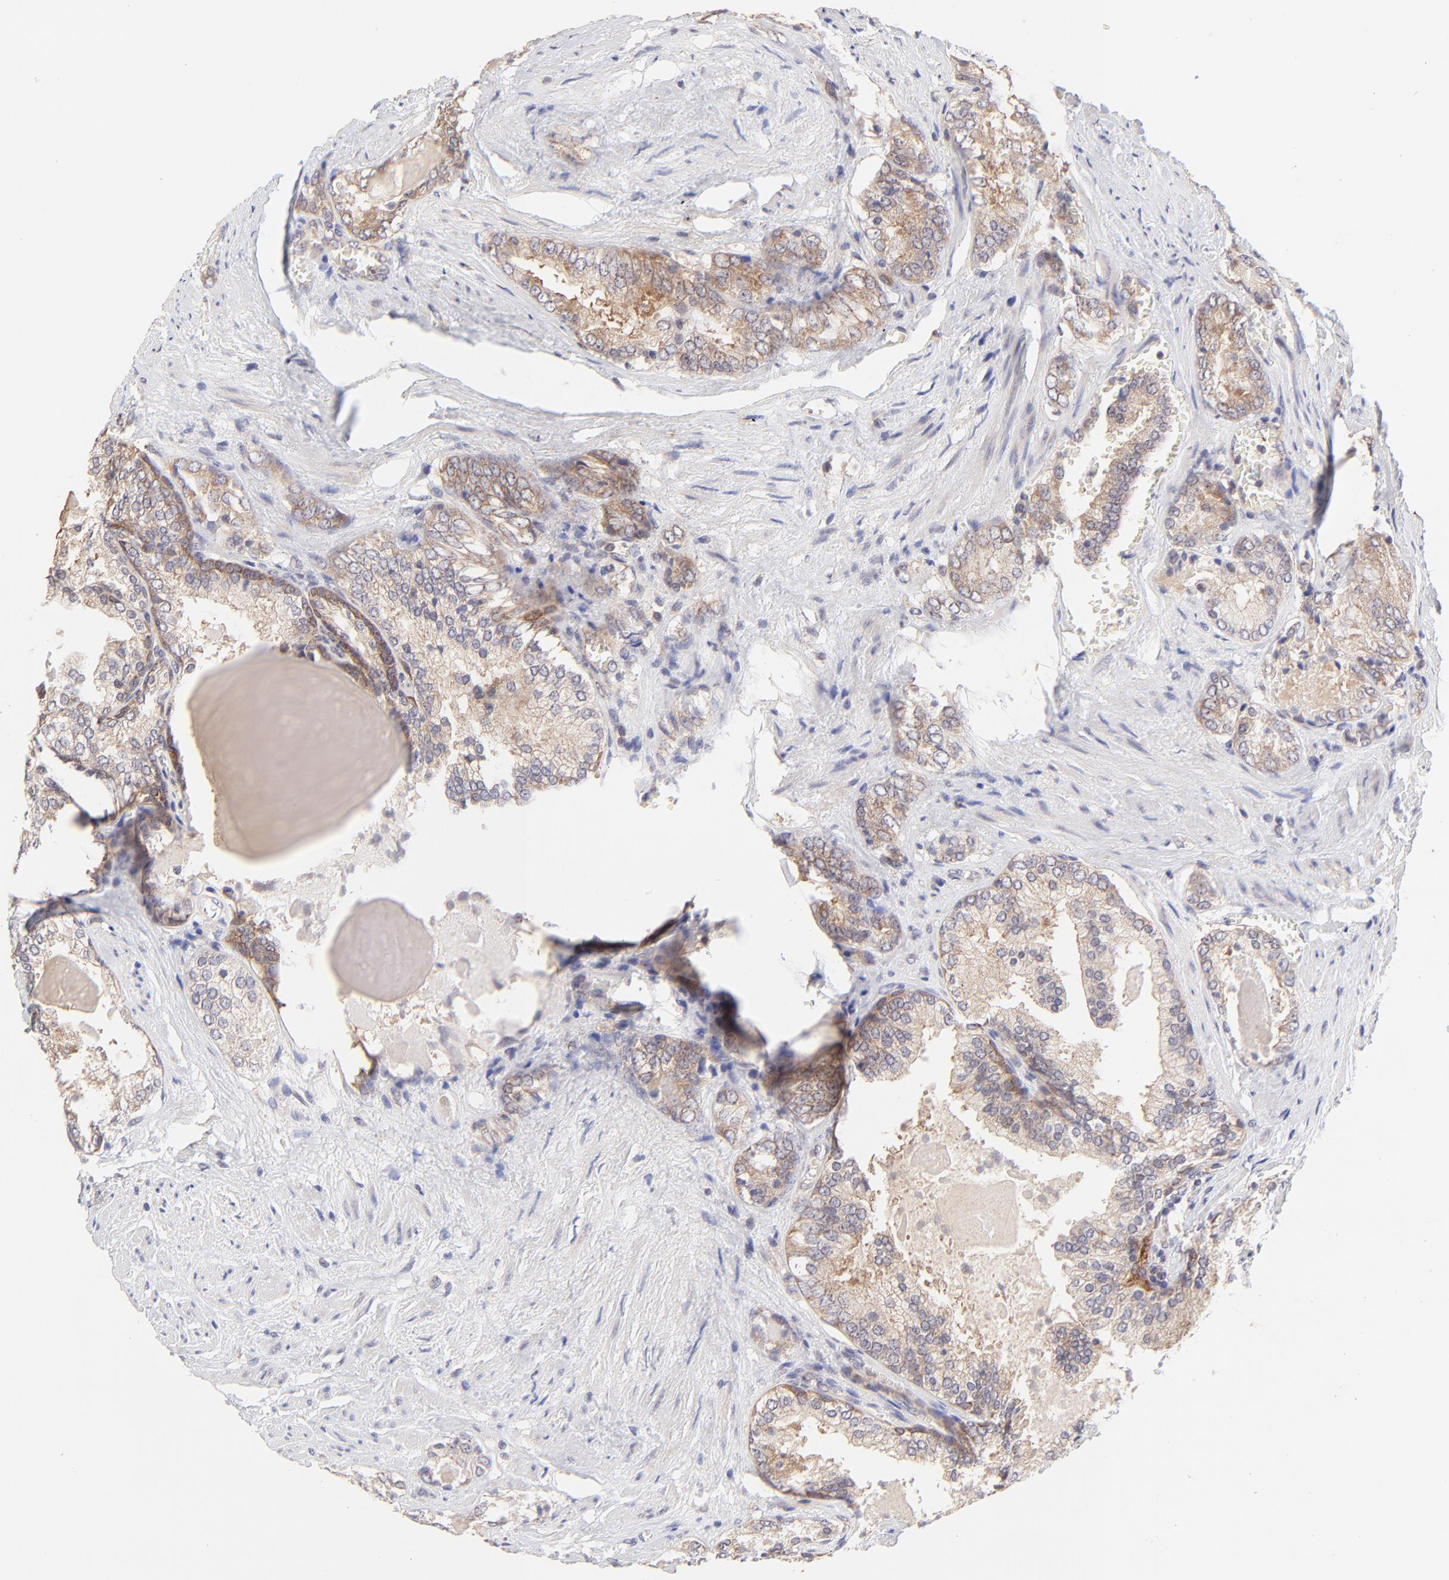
{"staining": {"intensity": "moderate", "quantity": ">75%", "location": "cytoplasmic/membranous"}, "tissue": "prostate cancer", "cell_type": "Tumor cells", "image_type": "cancer", "snomed": [{"axis": "morphology", "description": "Adenocarcinoma, Medium grade"}, {"axis": "topography", "description": "Prostate"}], "caption": "This image shows immunohistochemistry (IHC) staining of prostate cancer (adenocarcinoma (medium-grade)), with medium moderate cytoplasmic/membranous expression in about >75% of tumor cells.", "gene": "TNRC6B", "patient": {"sex": "male", "age": 60}}